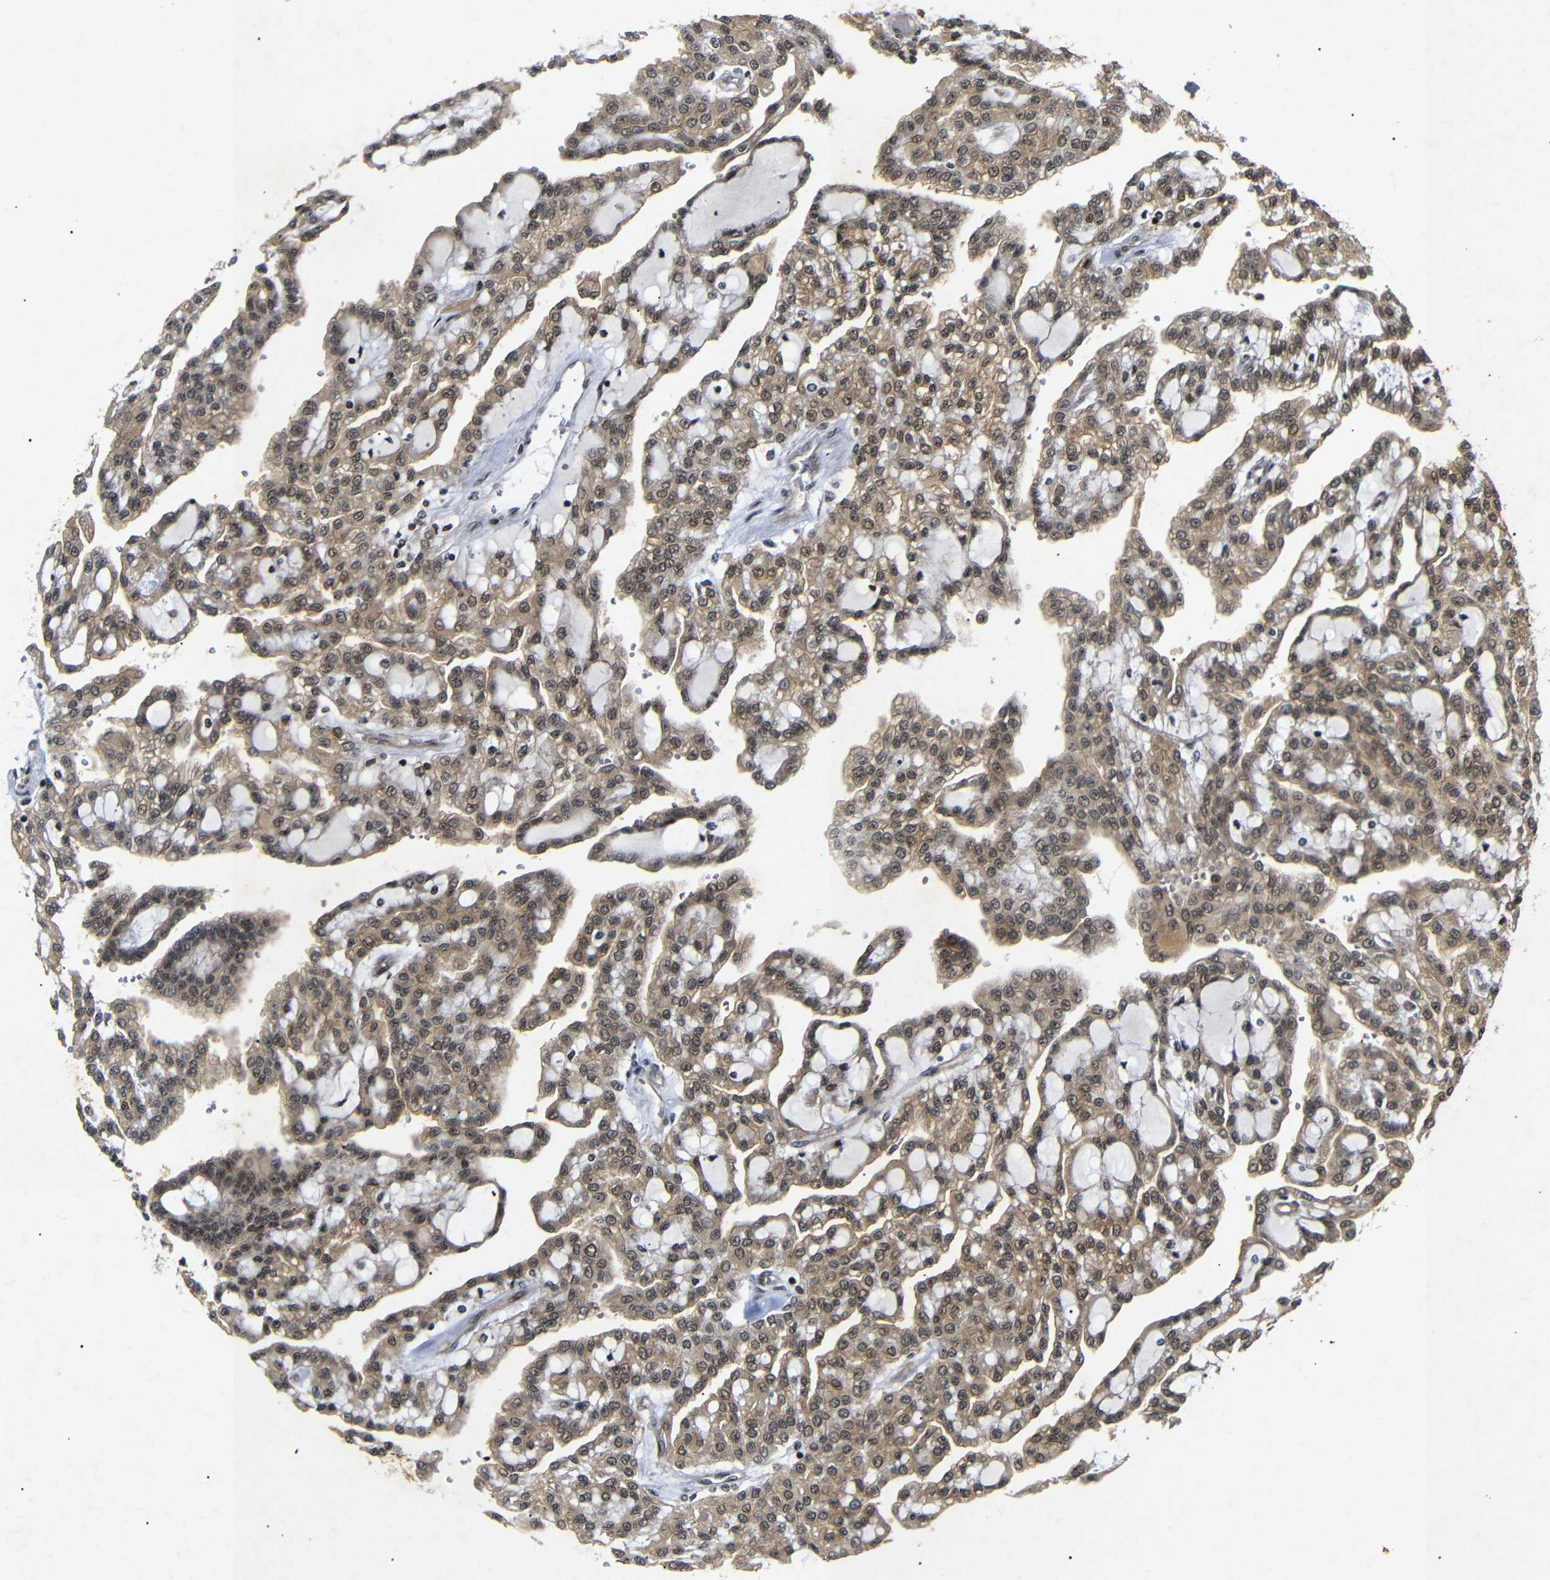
{"staining": {"intensity": "moderate", "quantity": ">75%", "location": "cytoplasmic/membranous,nuclear"}, "tissue": "renal cancer", "cell_type": "Tumor cells", "image_type": "cancer", "snomed": [{"axis": "morphology", "description": "Adenocarcinoma, NOS"}, {"axis": "topography", "description": "Kidney"}], "caption": "A brown stain shows moderate cytoplasmic/membranous and nuclear expression of a protein in adenocarcinoma (renal) tumor cells.", "gene": "KIF23", "patient": {"sex": "male", "age": 63}}